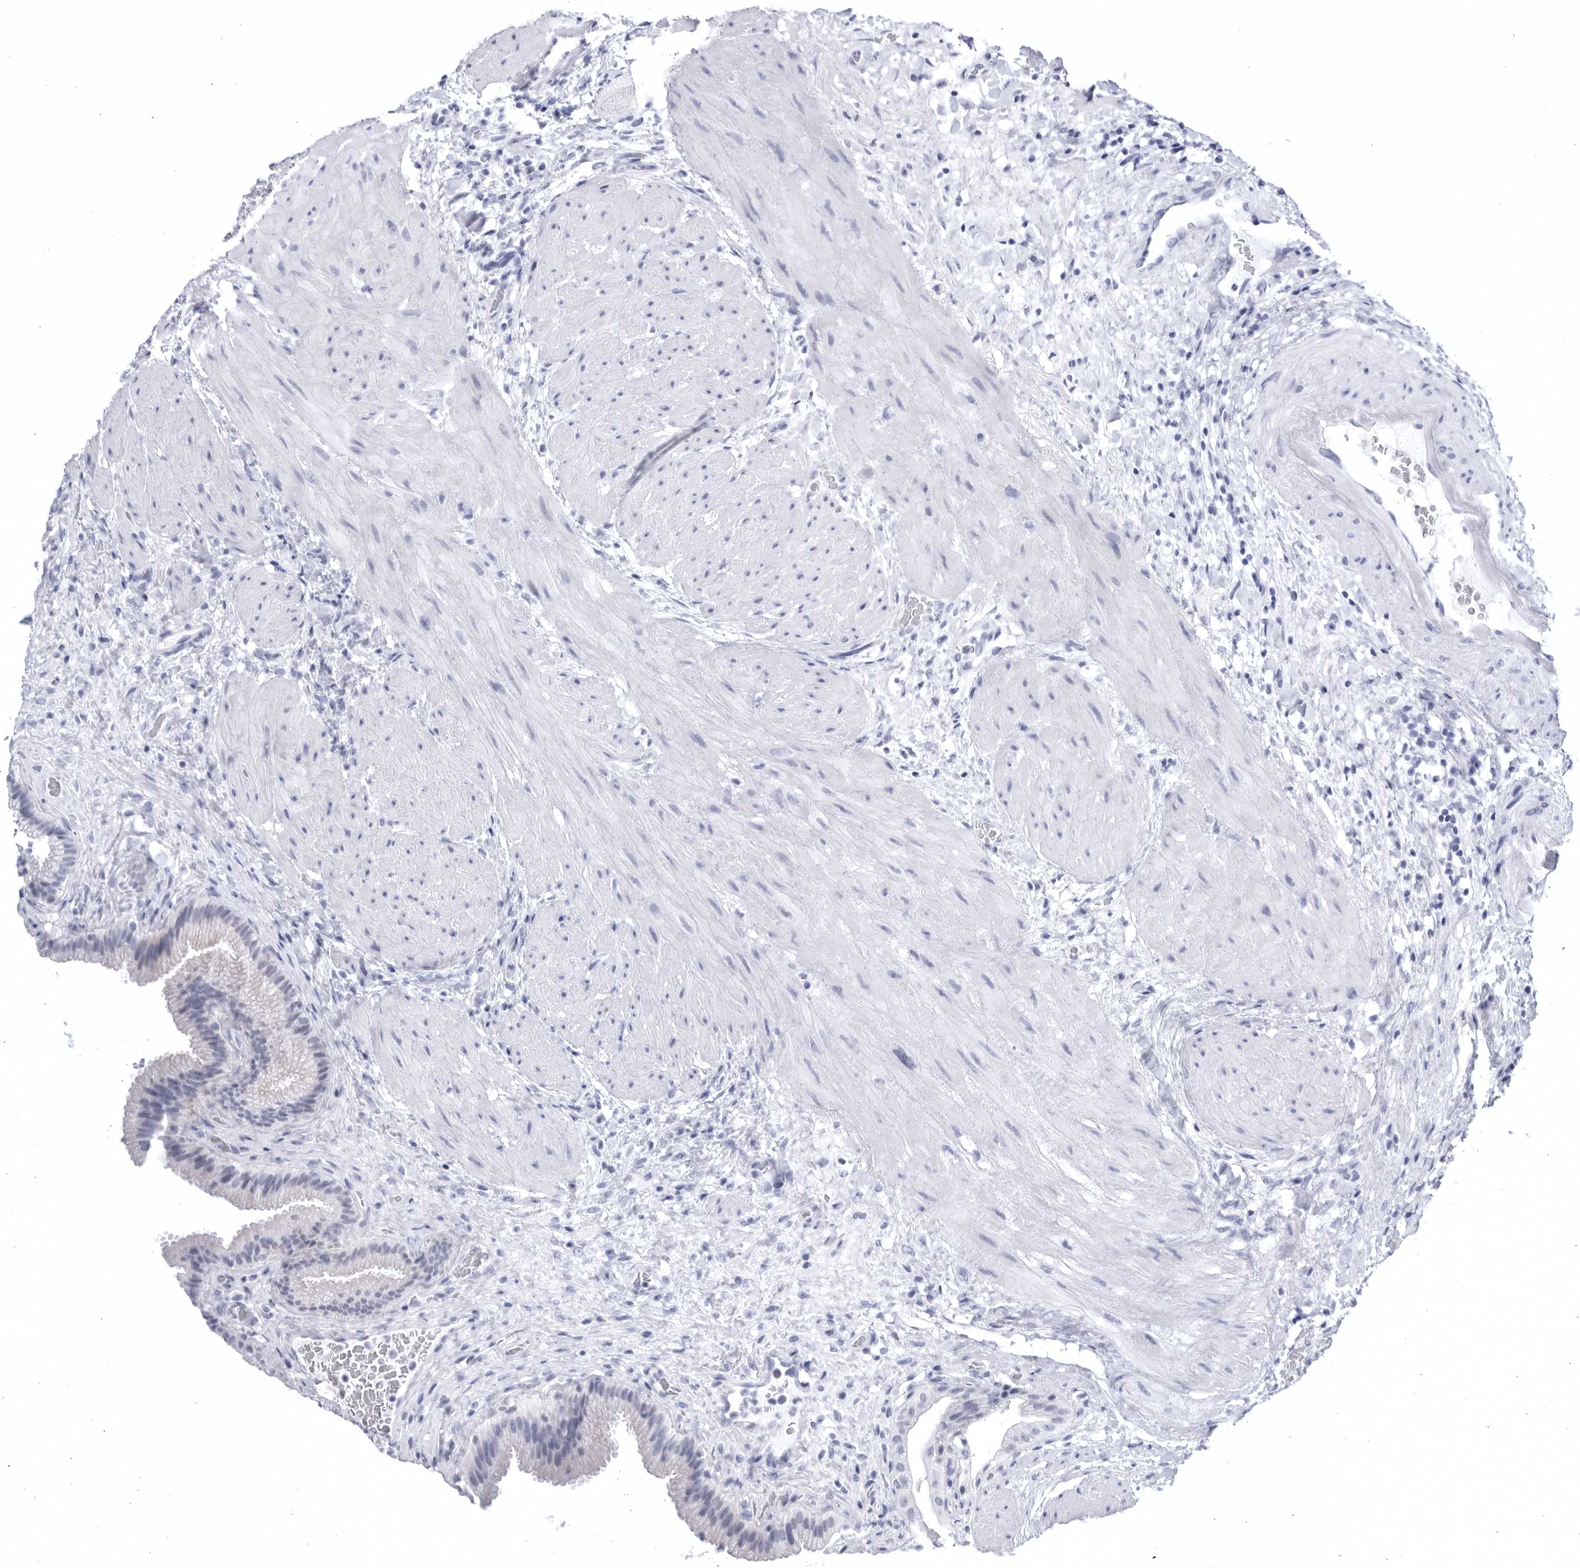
{"staining": {"intensity": "negative", "quantity": "none", "location": "none"}, "tissue": "gallbladder", "cell_type": "Glandular cells", "image_type": "normal", "snomed": [{"axis": "morphology", "description": "Normal tissue, NOS"}, {"axis": "topography", "description": "Gallbladder"}], "caption": "This is an immunohistochemistry (IHC) micrograph of normal human gallbladder. There is no positivity in glandular cells.", "gene": "CCDC181", "patient": {"sex": "male", "age": 49}}